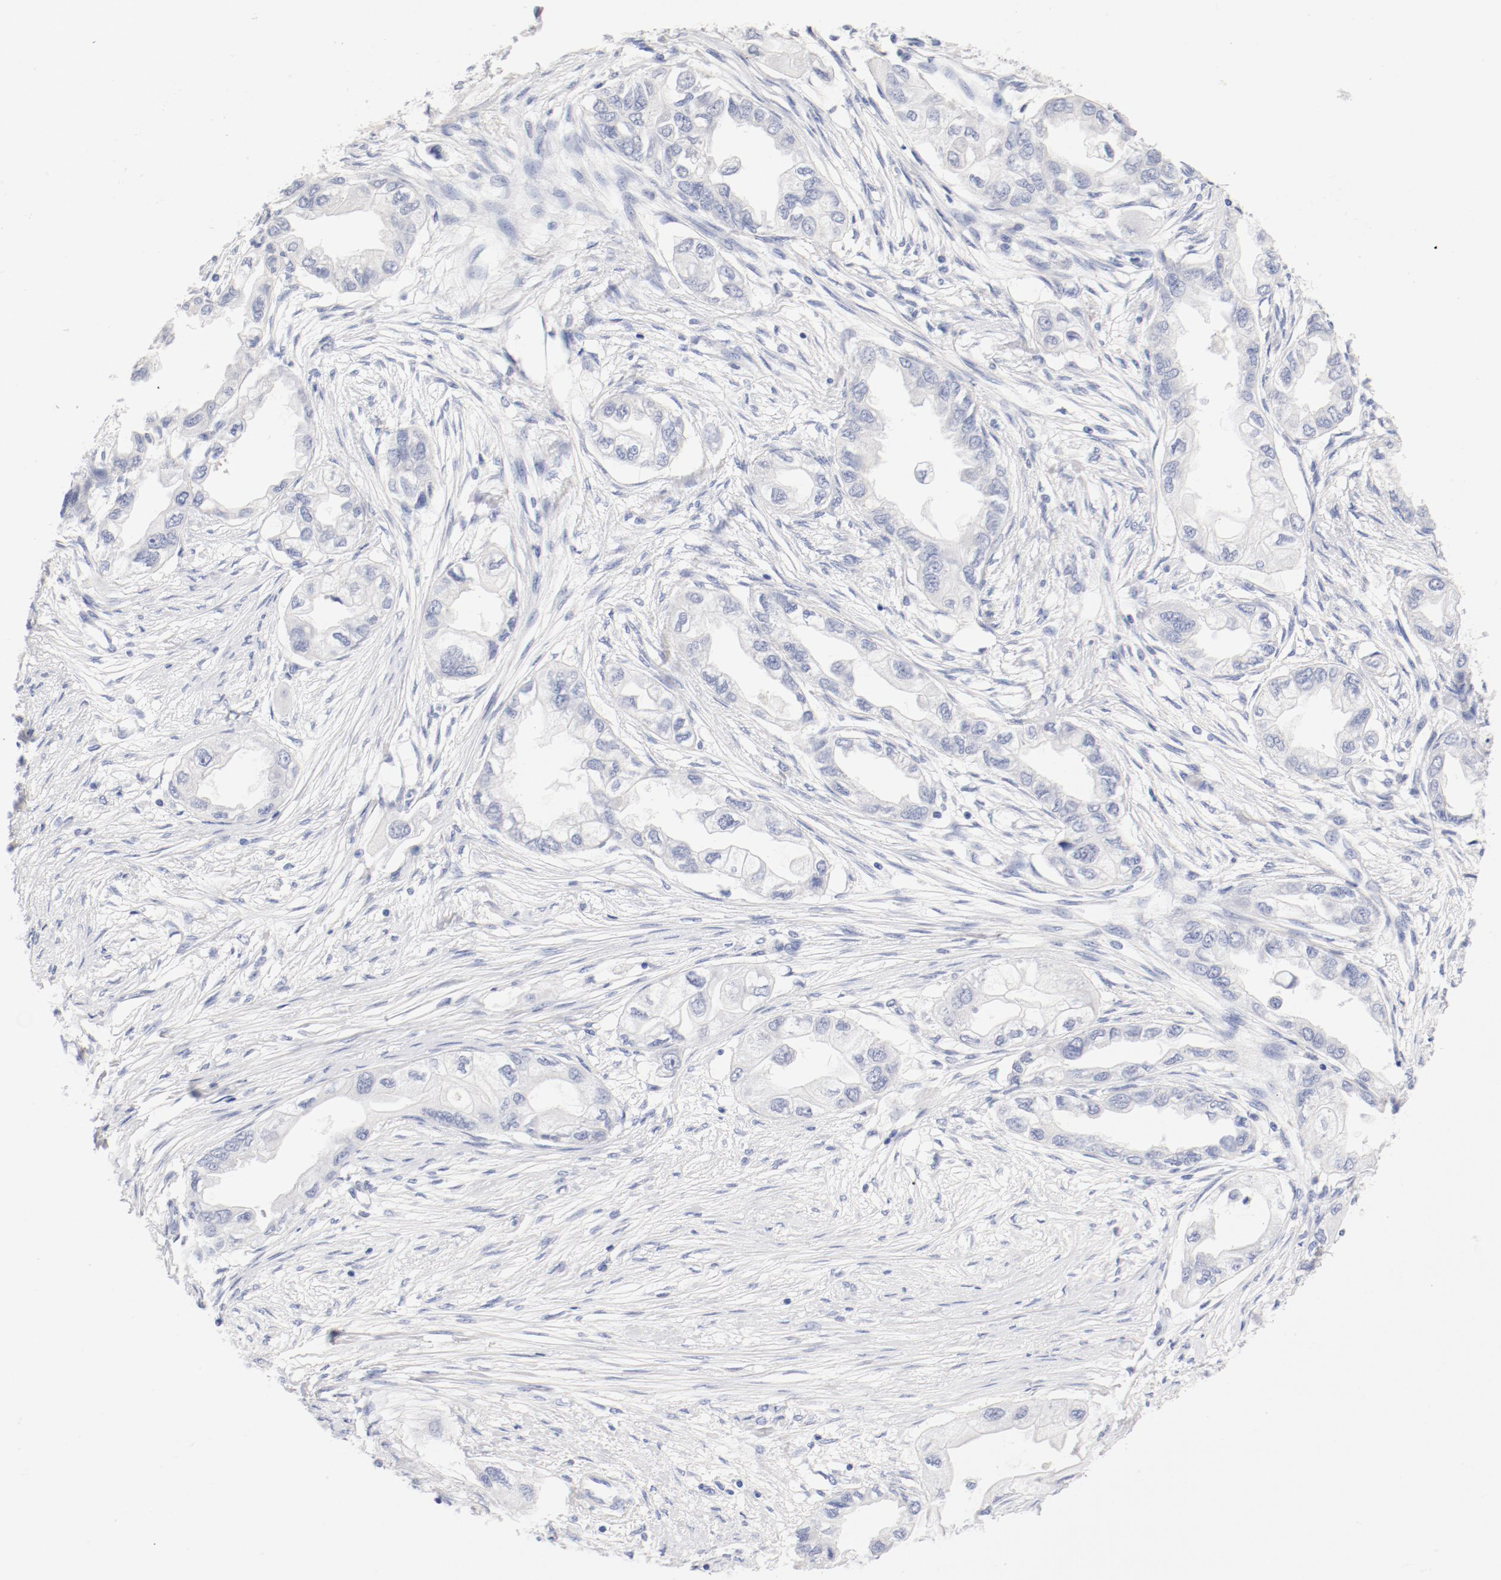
{"staining": {"intensity": "negative", "quantity": "none", "location": "none"}, "tissue": "endometrial cancer", "cell_type": "Tumor cells", "image_type": "cancer", "snomed": [{"axis": "morphology", "description": "Adenocarcinoma, NOS"}, {"axis": "topography", "description": "Endometrium"}], "caption": "Photomicrograph shows no protein expression in tumor cells of adenocarcinoma (endometrial) tissue.", "gene": "HOMER1", "patient": {"sex": "female", "age": 67}}